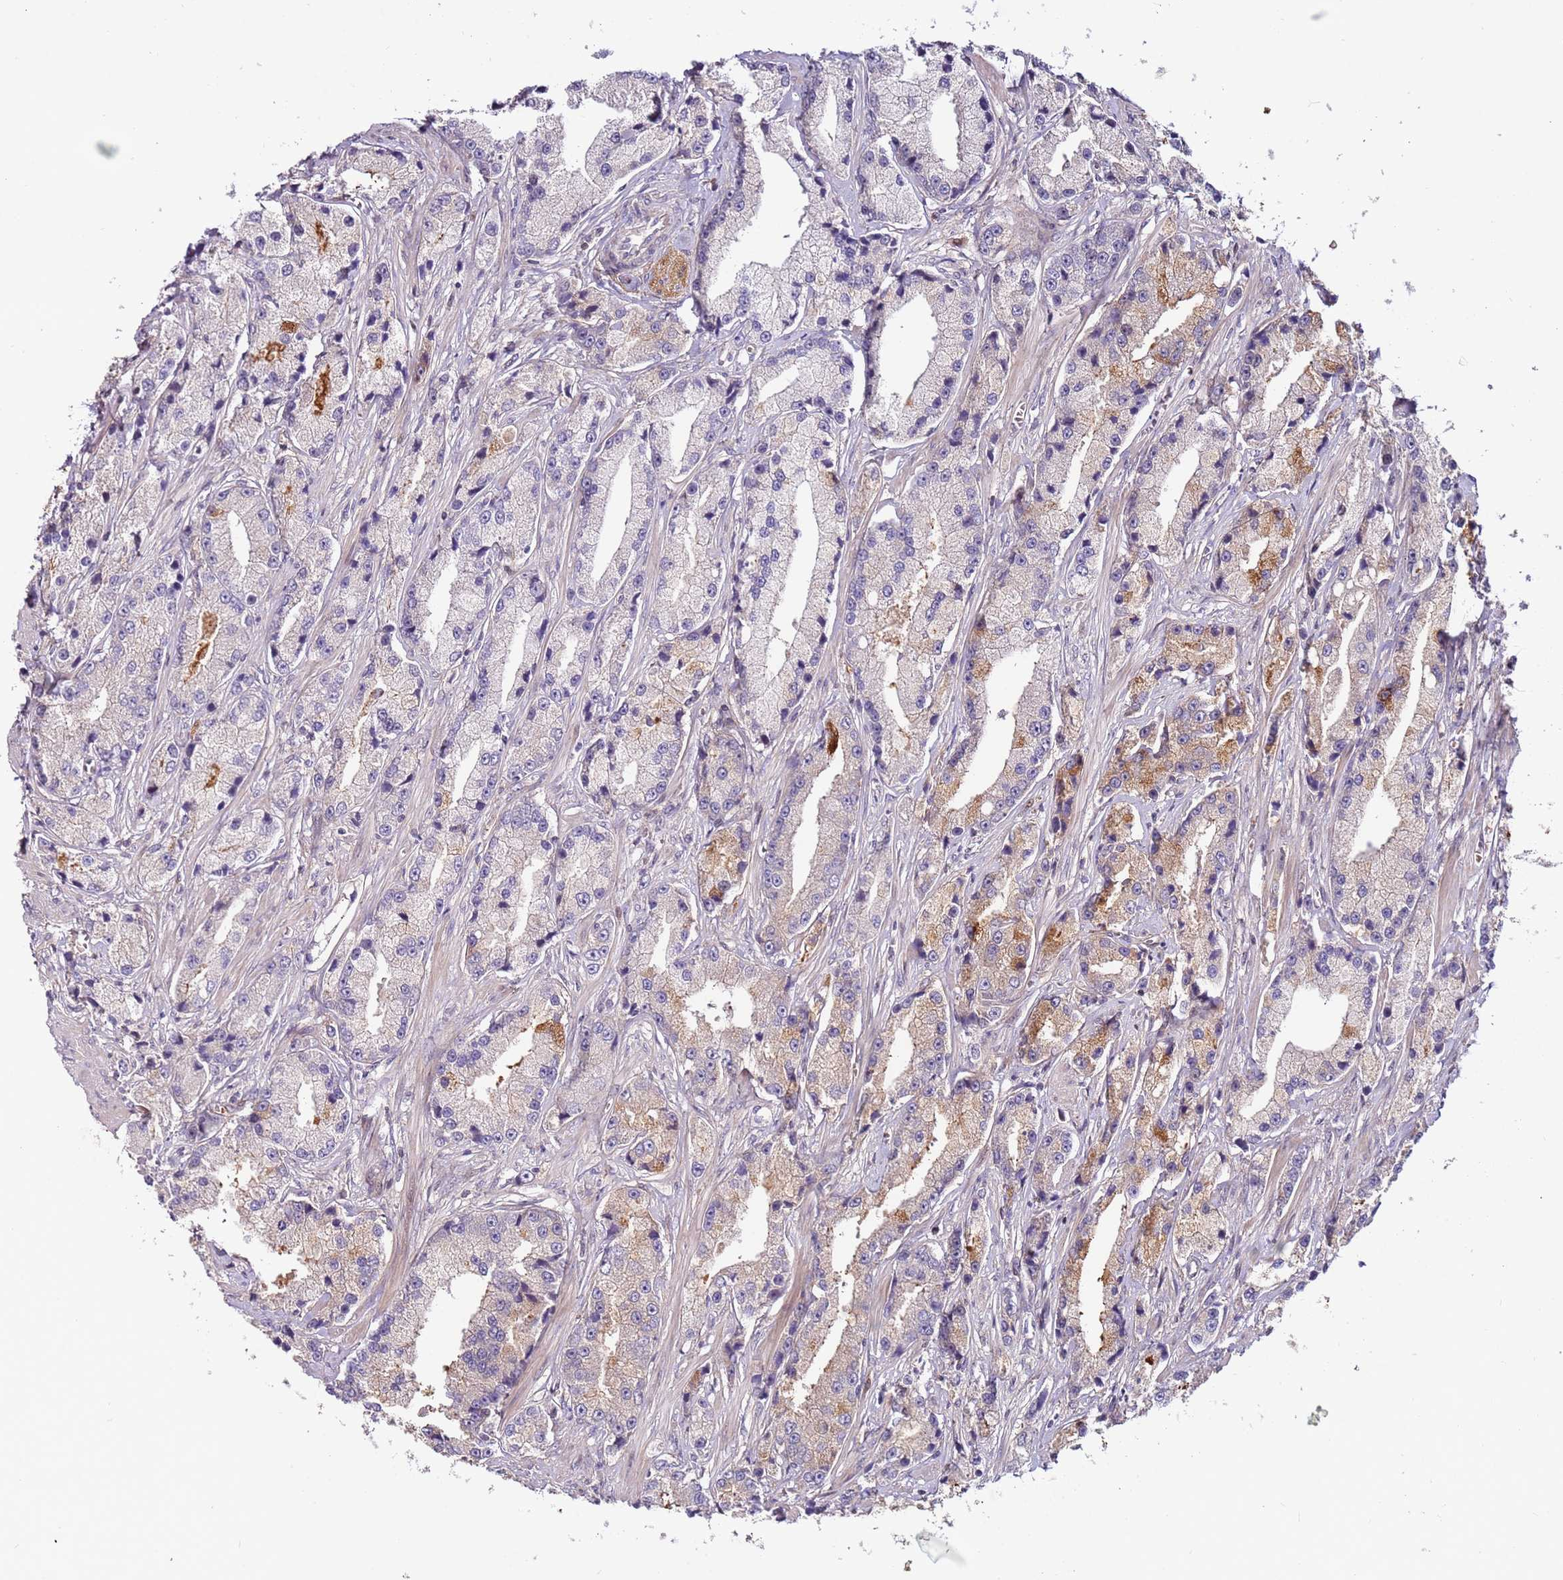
{"staining": {"intensity": "moderate", "quantity": "<25%", "location": "cytoplasmic/membranous"}, "tissue": "prostate cancer", "cell_type": "Tumor cells", "image_type": "cancer", "snomed": [{"axis": "morphology", "description": "Adenocarcinoma, High grade"}, {"axis": "topography", "description": "Prostate"}], "caption": "This image shows adenocarcinoma (high-grade) (prostate) stained with immunohistochemistry to label a protein in brown. The cytoplasmic/membranous of tumor cells show moderate positivity for the protein. Nuclei are counter-stained blue.", "gene": "MTG2", "patient": {"sex": "male", "age": 74}}